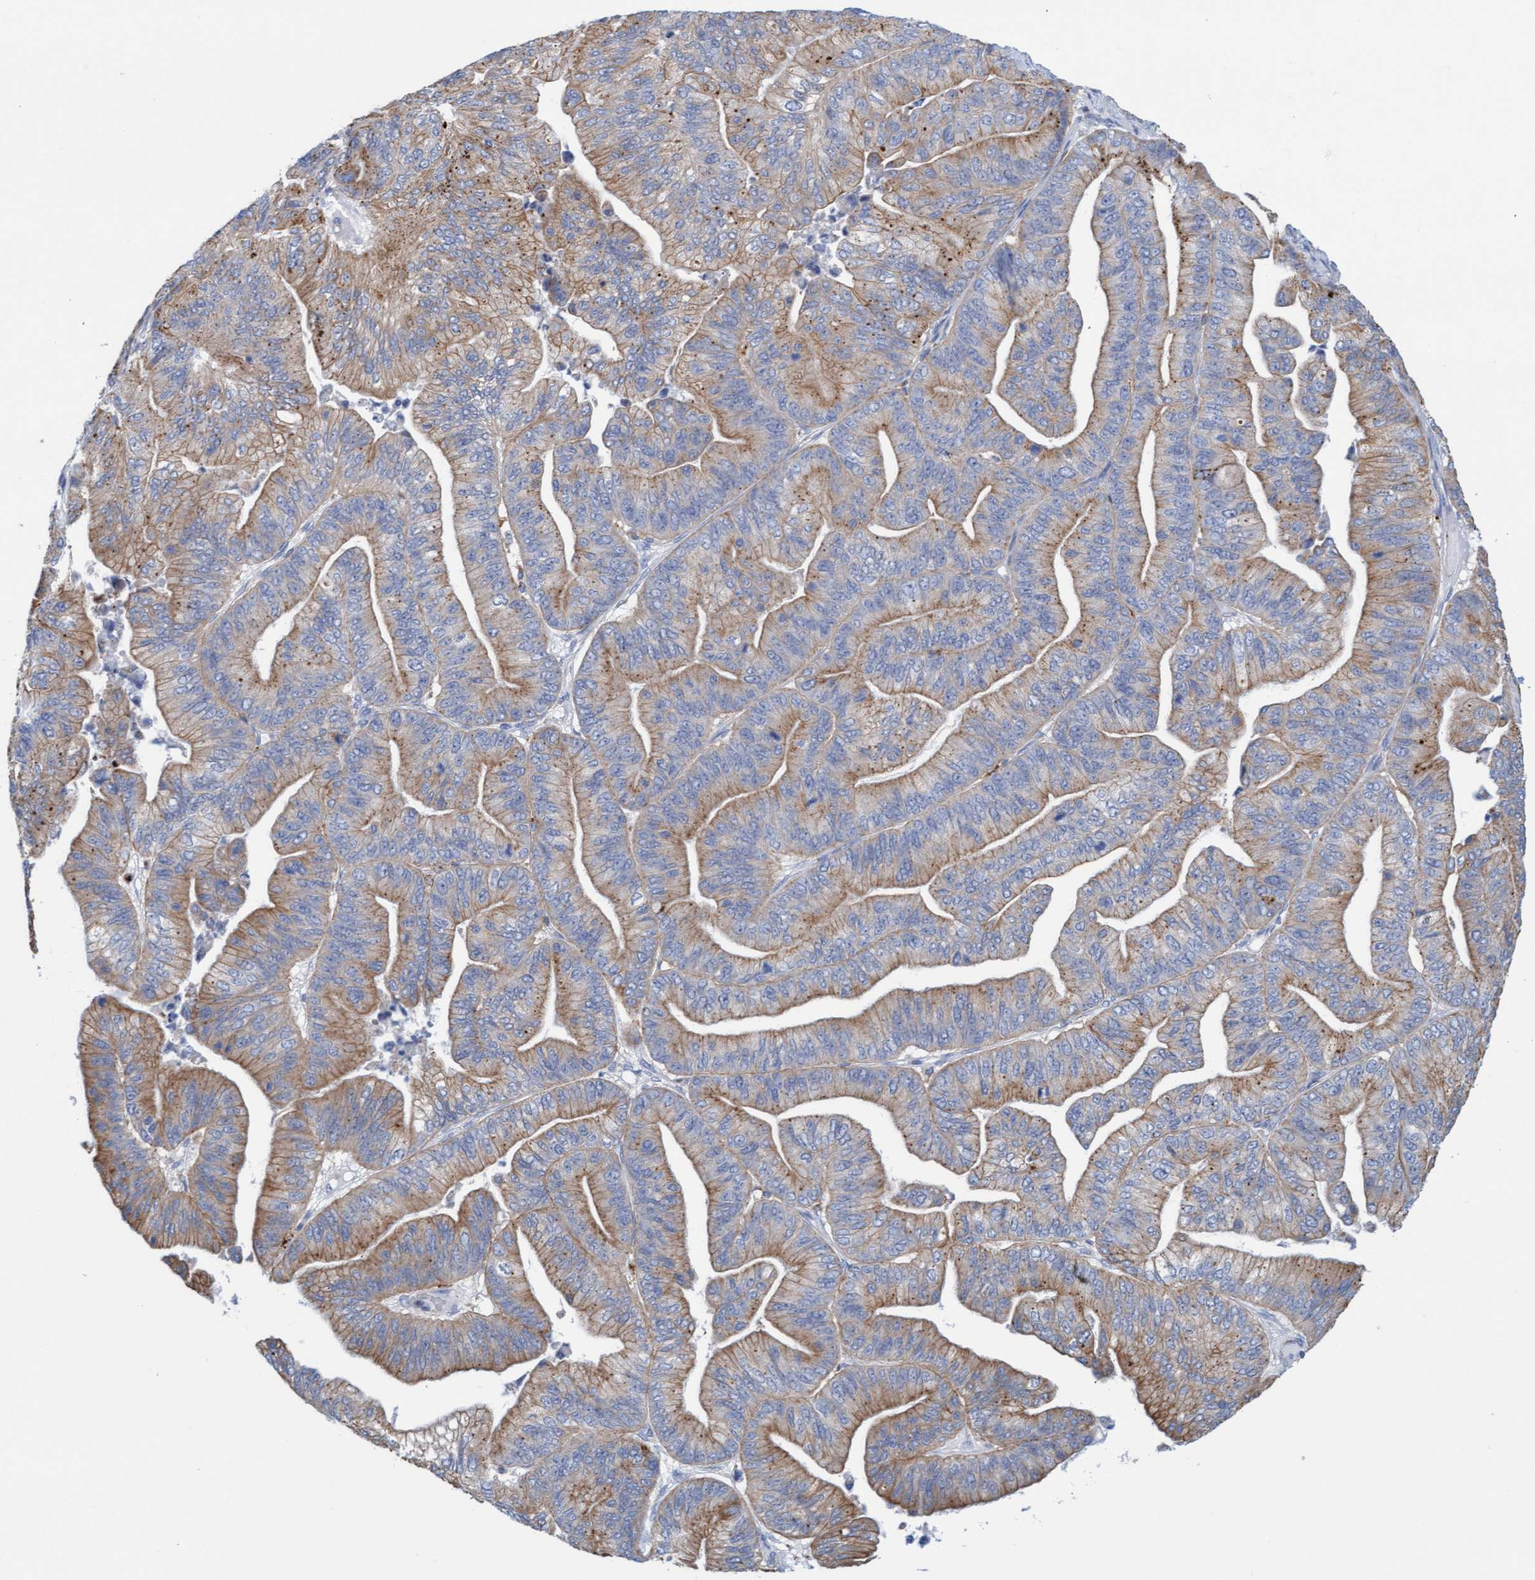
{"staining": {"intensity": "moderate", "quantity": "25%-75%", "location": "cytoplasmic/membranous"}, "tissue": "ovarian cancer", "cell_type": "Tumor cells", "image_type": "cancer", "snomed": [{"axis": "morphology", "description": "Cystadenocarcinoma, mucinous, NOS"}, {"axis": "topography", "description": "Ovary"}], "caption": "Moderate cytoplasmic/membranous staining for a protein is identified in approximately 25%-75% of tumor cells of ovarian cancer (mucinous cystadenocarcinoma) using immunohistochemistry.", "gene": "SGSH", "patient": {"sex": "female", "age": 61}}